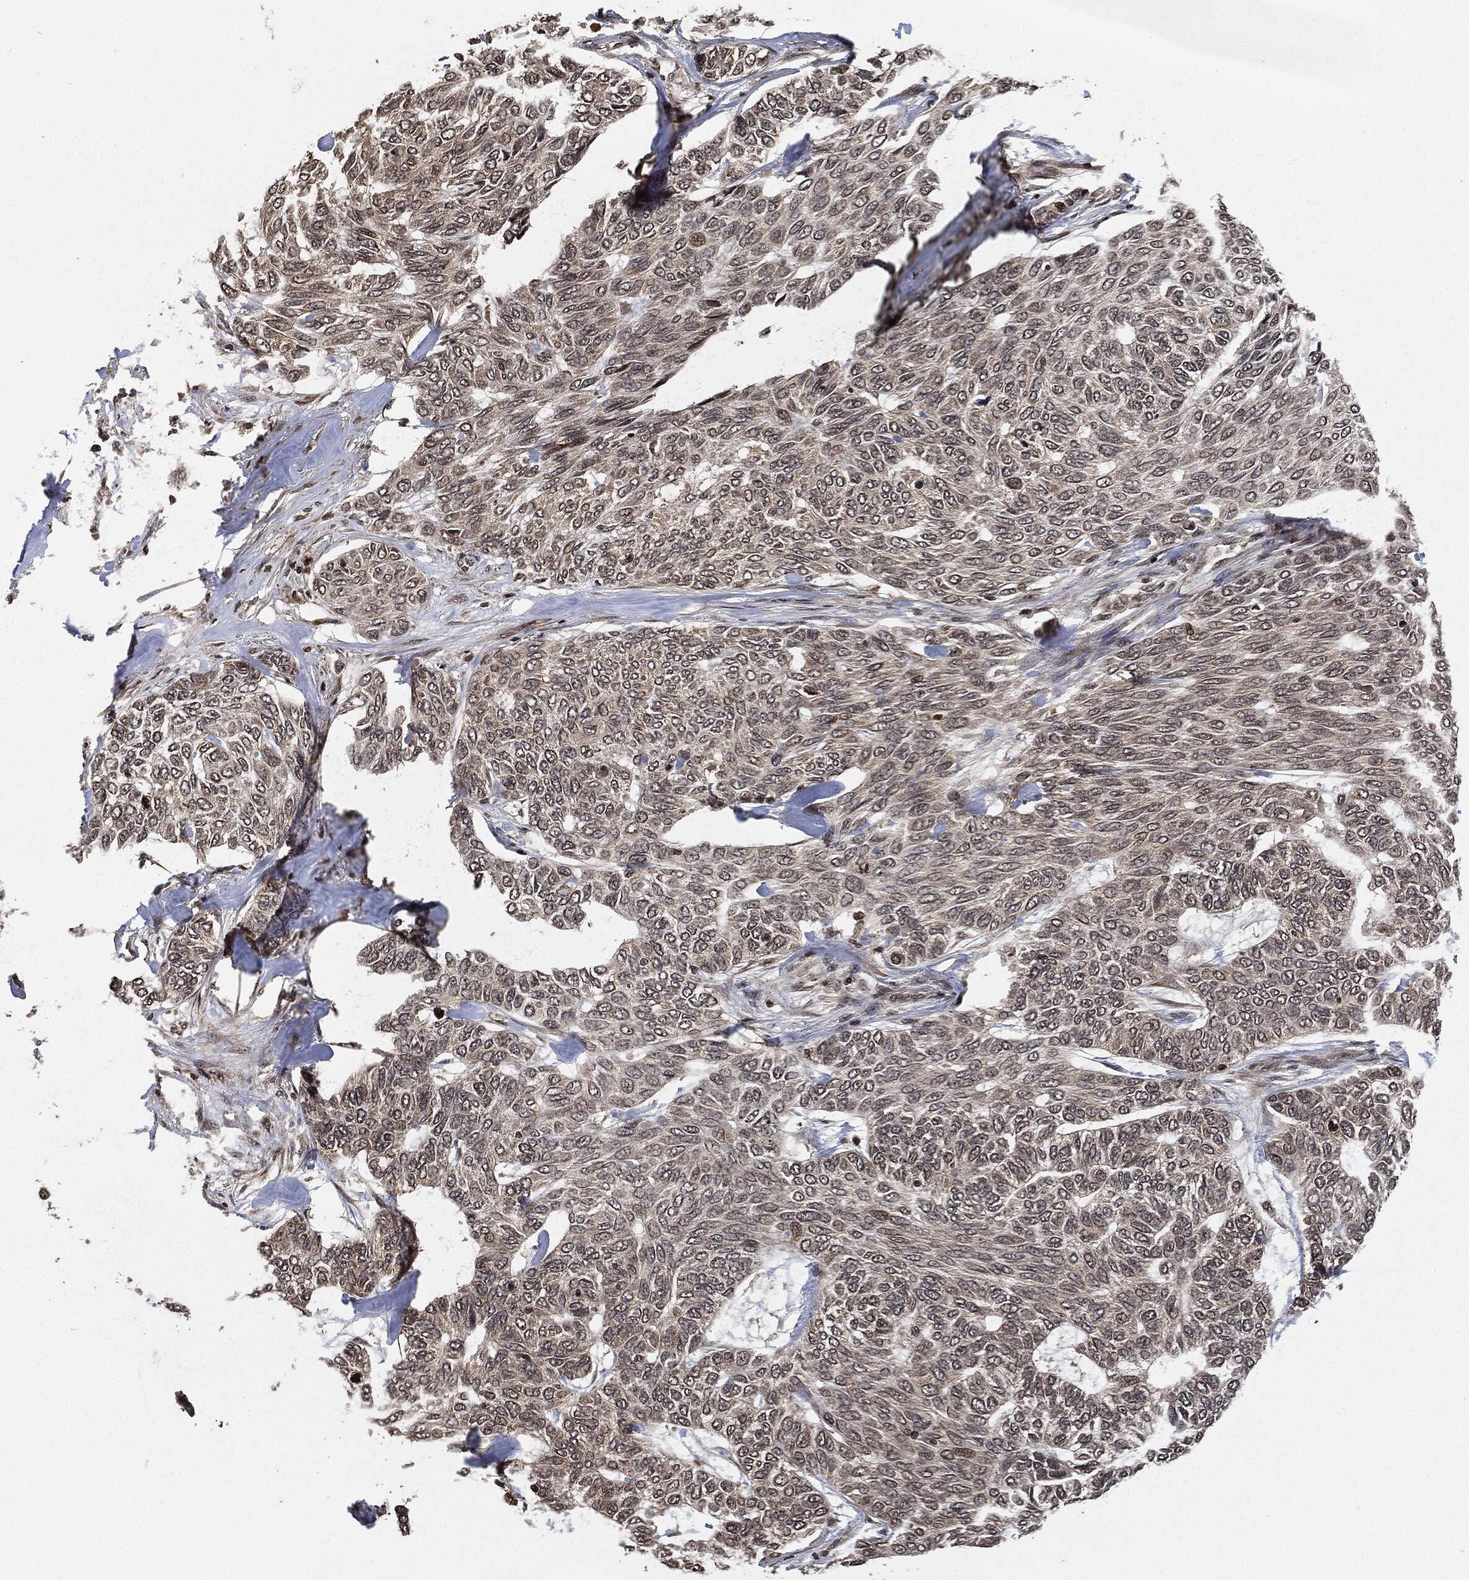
{"staining": {"intensity": "negative", "quantity": "none", "location": "none"}, "tissue": "skin cancer", "cell_type": "Tumor cells", "image_type": "cancer", "snomed": [{"axis": "morphology", "description": "Basal cell carcinoma"}, {"axis": "topography", "description": "Skin"}], "caption": "DAB (3,3'-diaminobenzidine) immunohistochemical staining of human skin cancer reveals no significant staining in tumor cells.", "gene": "PDK1", "patient": {"sex": "female", "age": 65}}